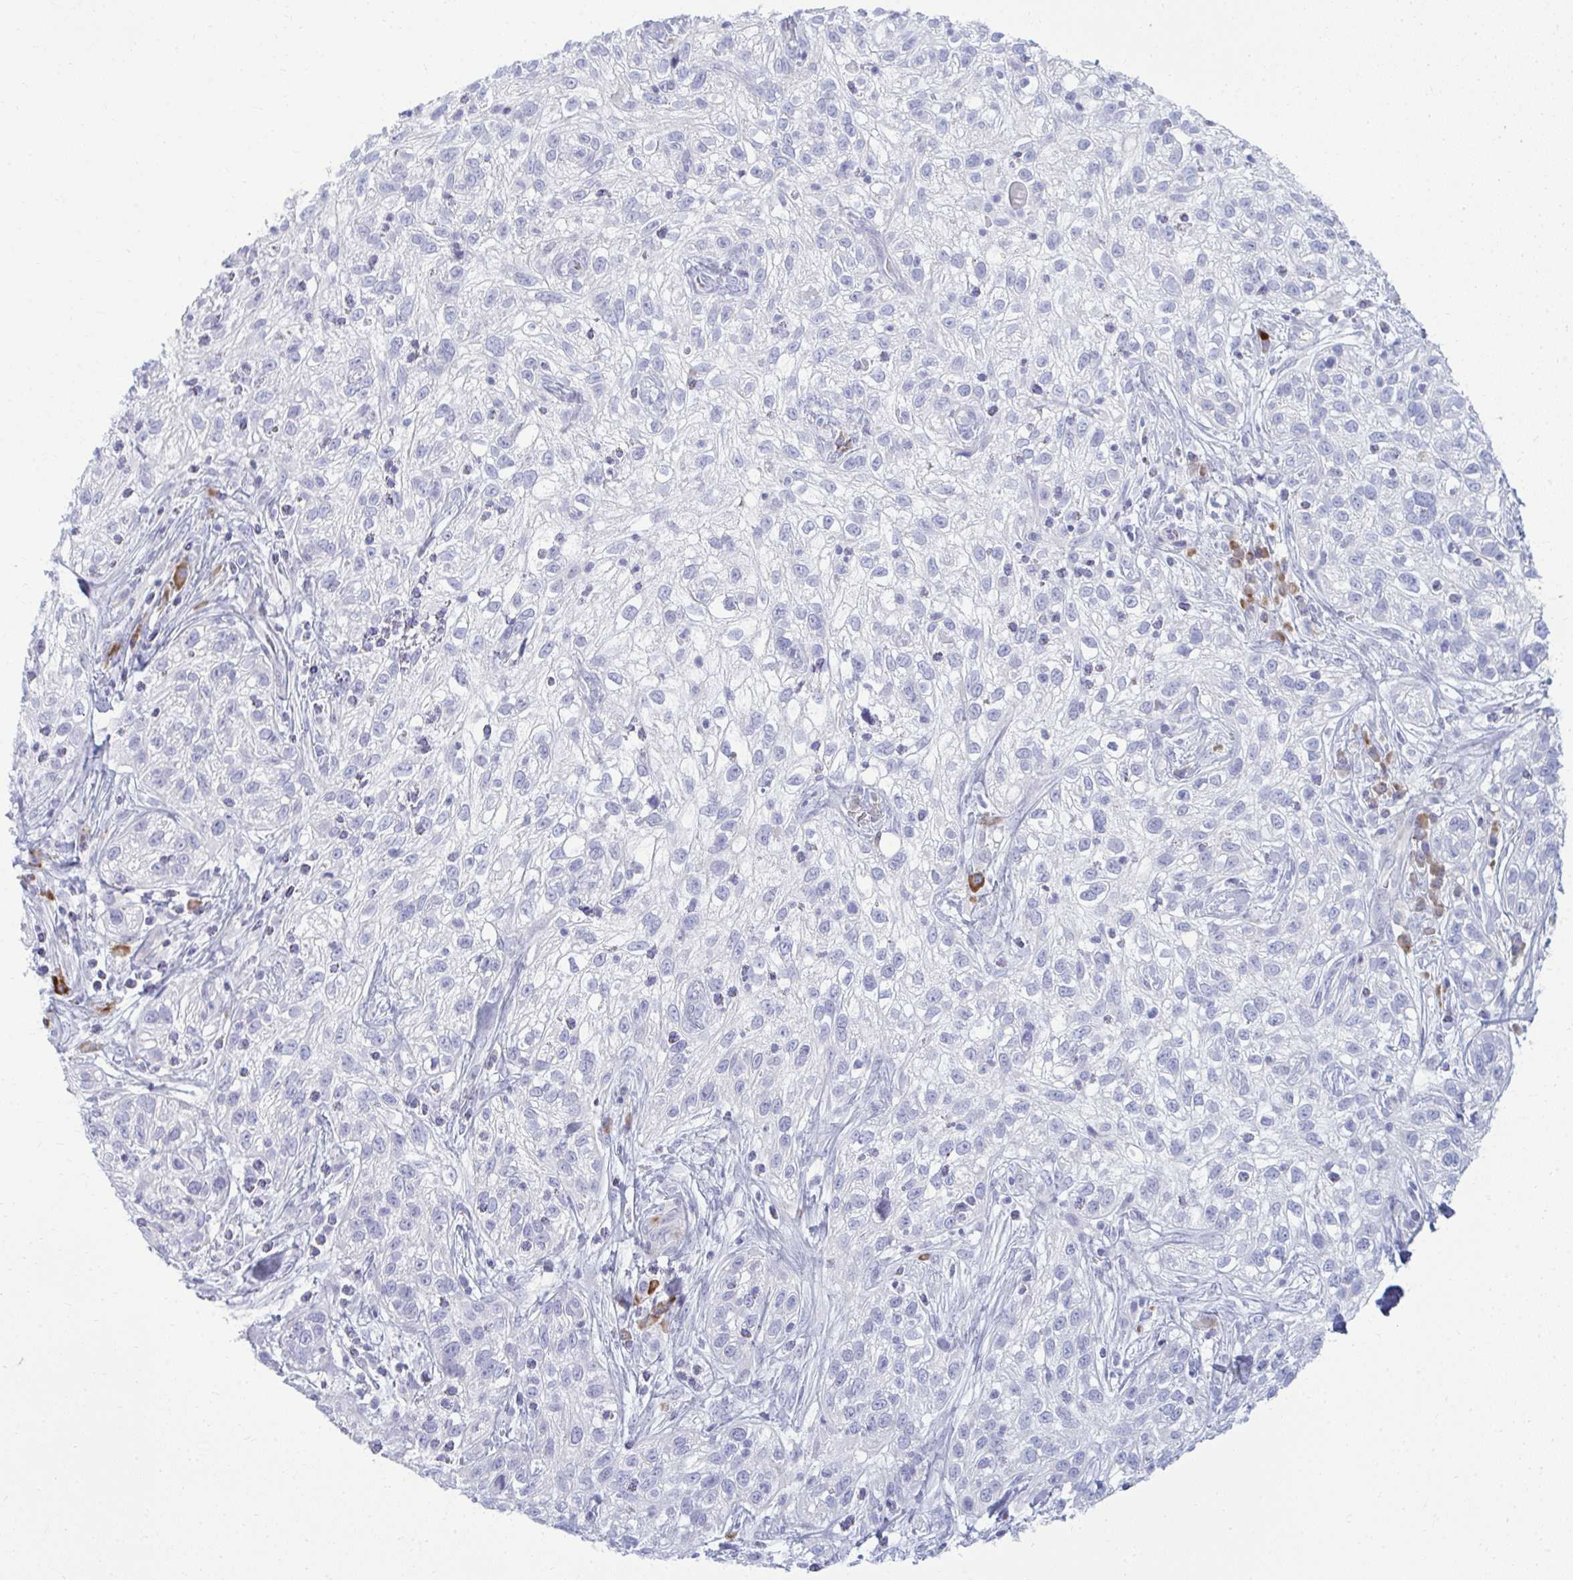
{"staining": {"intensity": "negative", "quantity": "none", "location": "none"}, "tissue": "skin cancer", "cell_type": "Tumor cells", "image_type": "cancer", "snomed": [{"axis": "morphology", "description": "Squamous cell carcinoma, NOS"}, {"axis": "topography", "description": "Skin"}], "caption": "The IHC micrograph has no significant expression in tumor cells of skin cancer tissue. Nuclei are stained in blue.", "gene": "TSPEAR", "patient": {"sex": "male", "age": 82}}